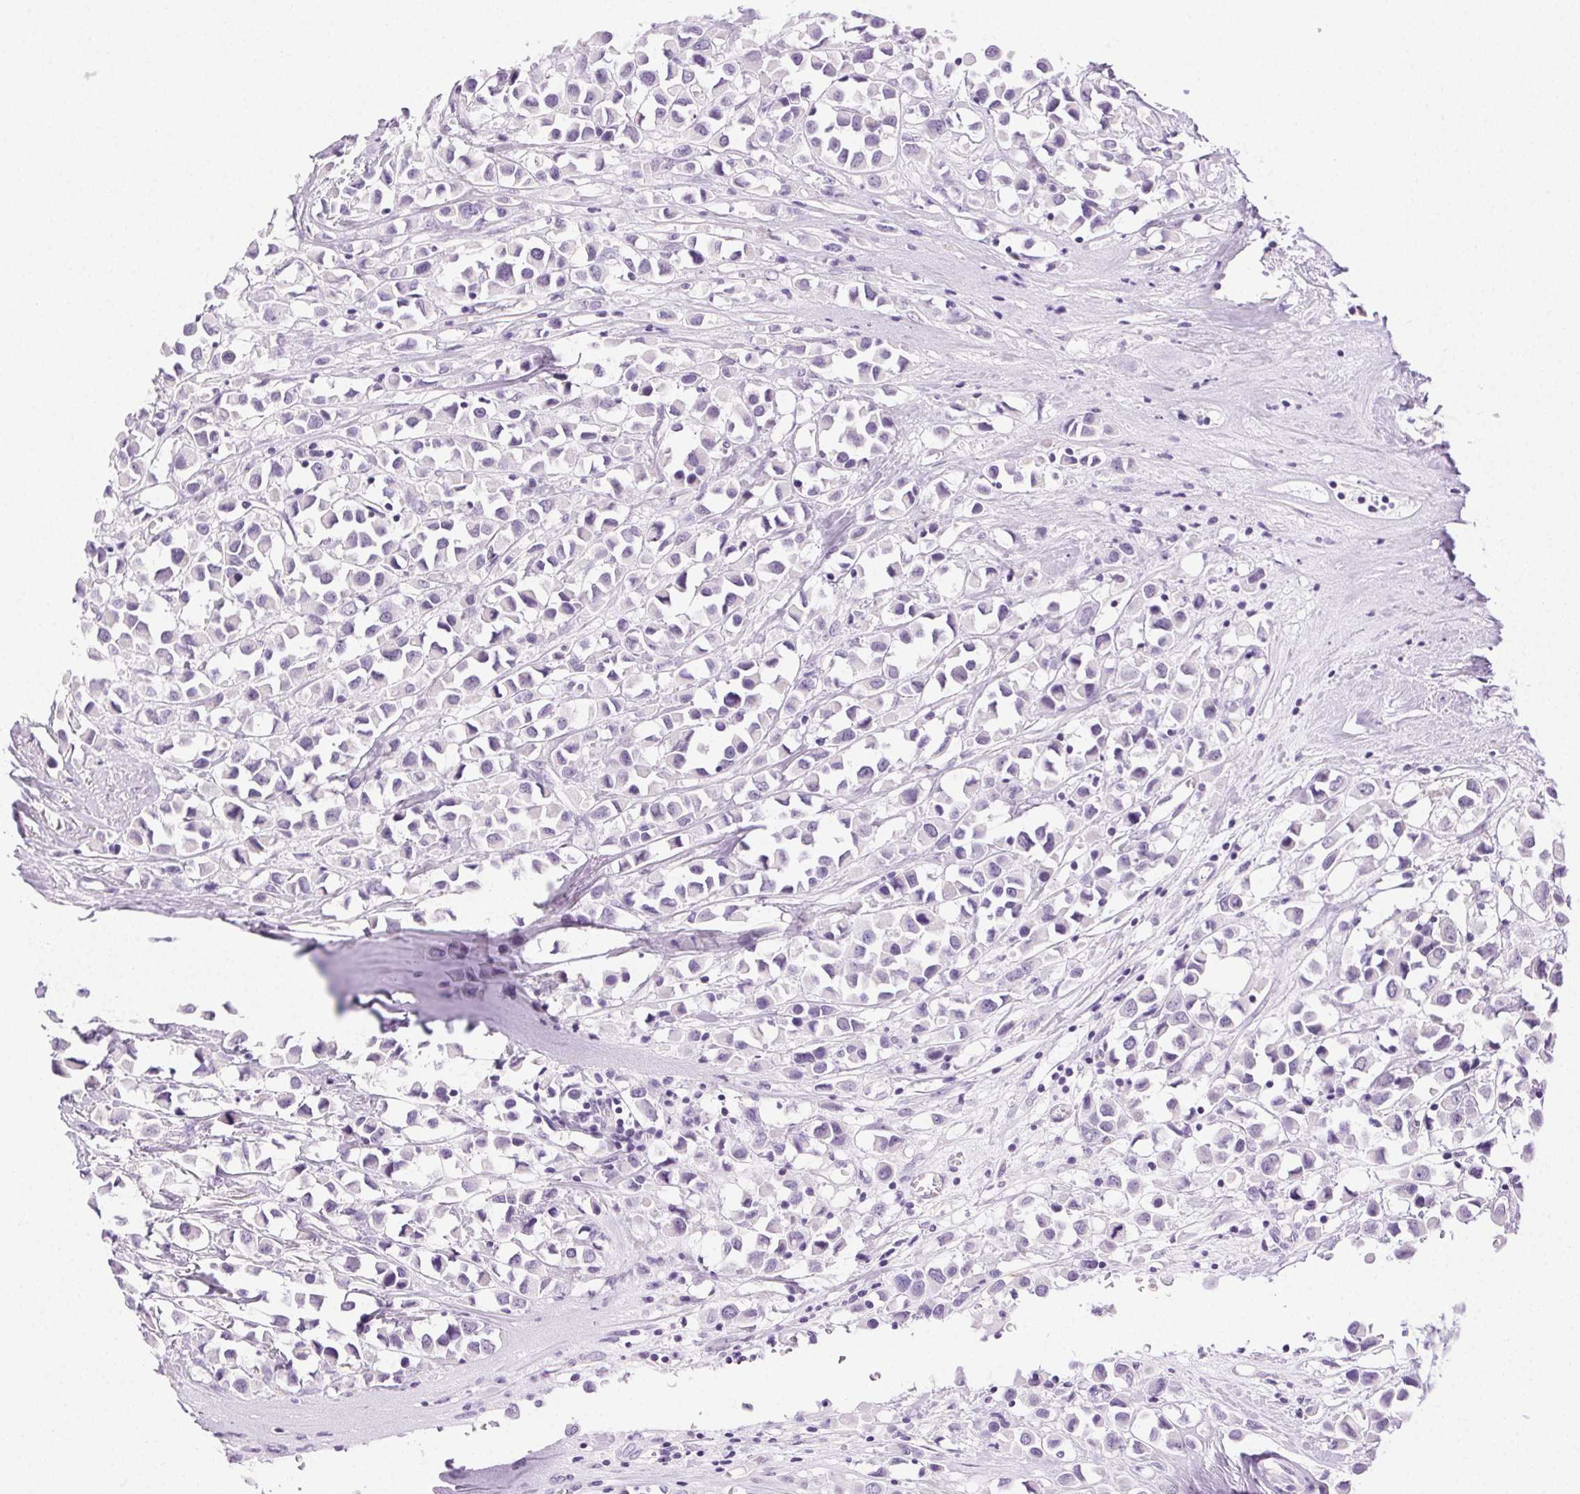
{"staining": {"intensity": "negative", "quantity": "none", "location": "none"}, "tissue": "breast cancer", "cell_type": "Tumor cells", "image_type": "cancer", "snomed": [{"axis": "morphology", "description": "Duct carcinoma"}, {"axis": "topography", "description": "Breast"}], "caption": "IHC micrograph of neoplastic tissue: human breast cancer (infiltrating ductal carcinoma) stained with DAB (3,3'-diaminobenzidine) demonstrates no significant protein staining in tumor cells. Nuclei are stained in blue.", "gene": "CLDN10", "patient": {"sex": "female", "age": 61}}